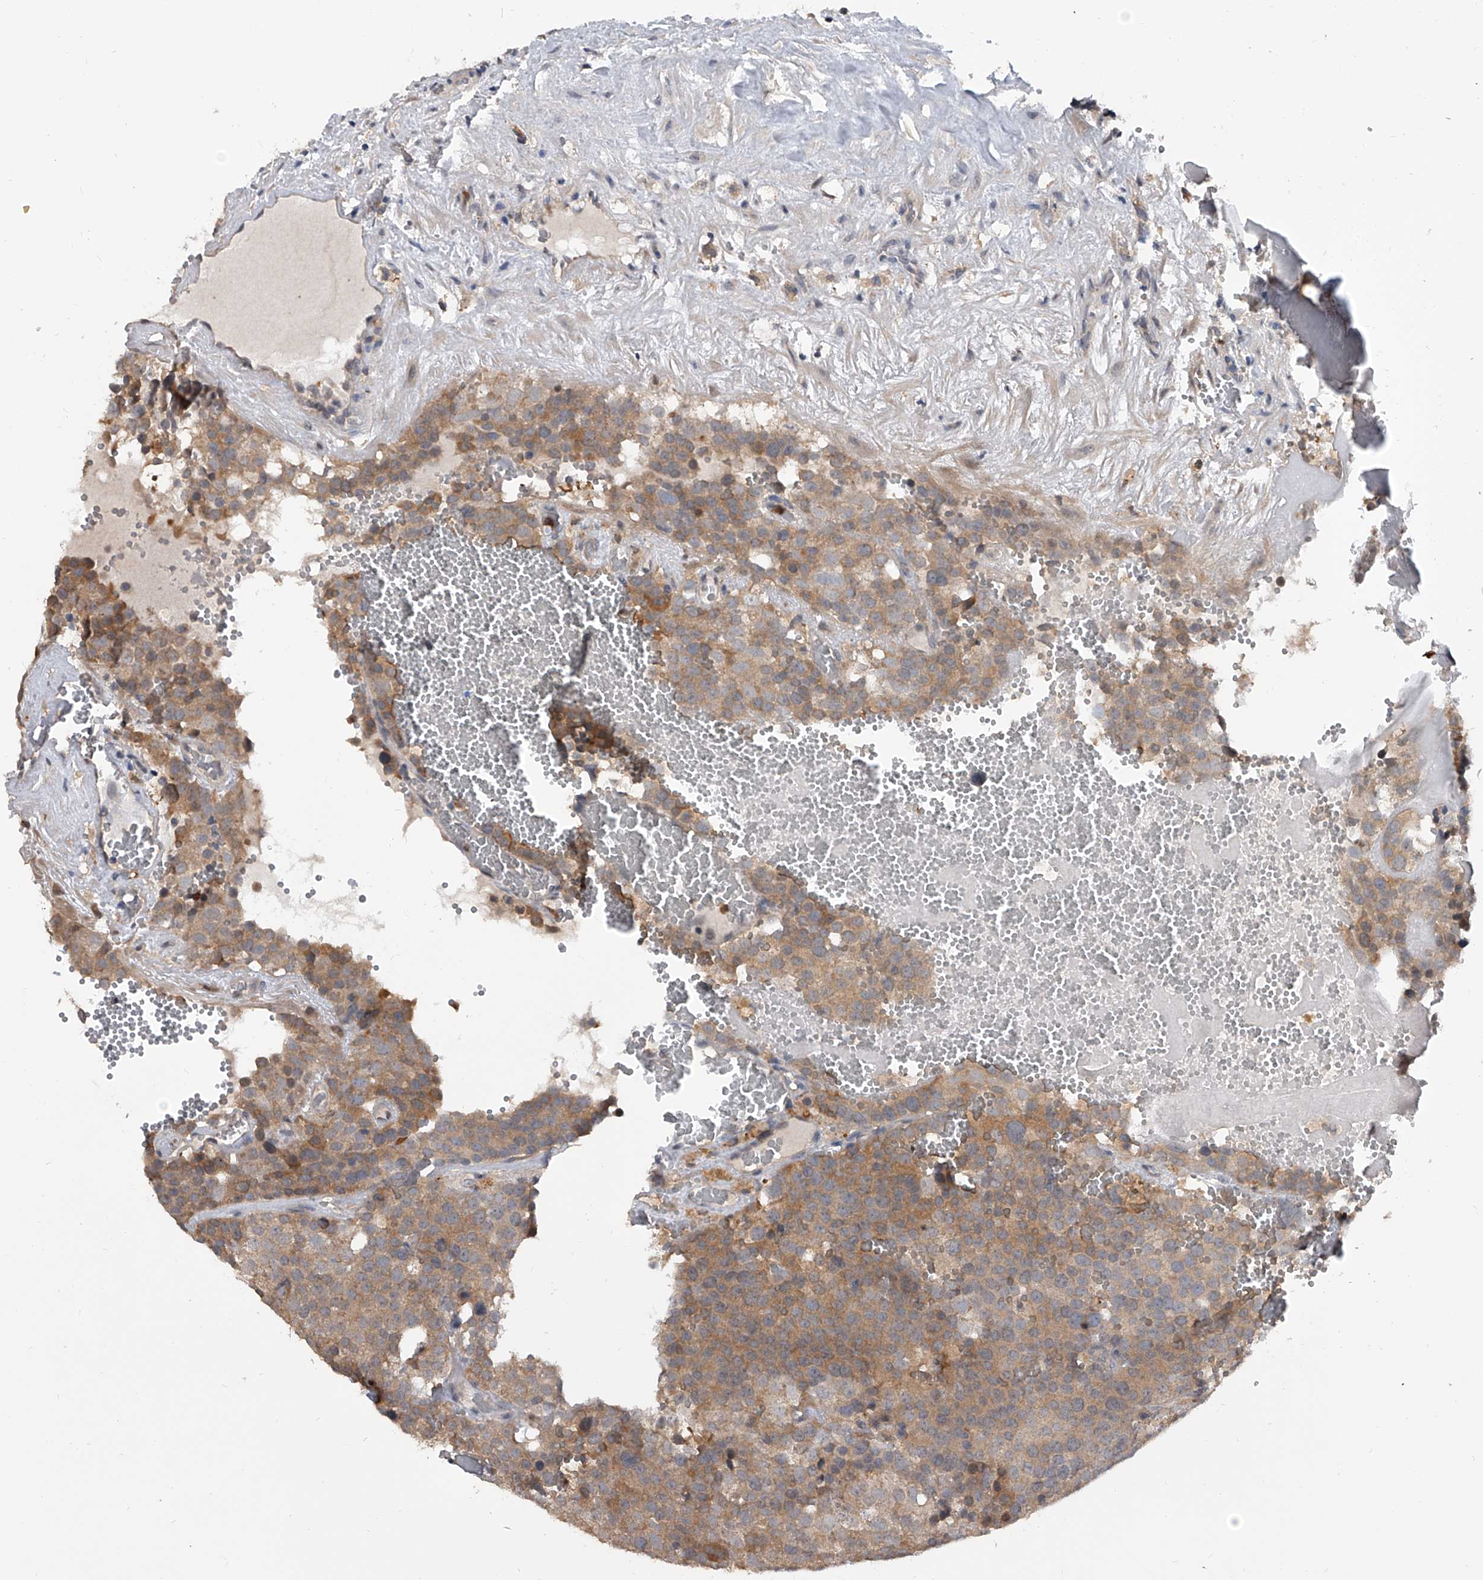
{"staining": {"intensity": "moderate", "quantity": "25%-75%", "location": "cytoplasmic/membranous"}, "tissue": "testis cancer", "cell_type": "Tumor cells", "image_type": "cancer", "snomed": [{"axis": "morphology", "description": "Seminoma, NOS"}, {"axis": "topography", "description": "Testis"}], "caption": "There is medium levels of moderate cytoplasmic/membranous positivity in tumor cells of testis cancer (seminoma), as demonstrated by immunohistochemical staining (brown color).", "gene": "BHLHE23", "patient": {"sex": "male", "age": 71}}